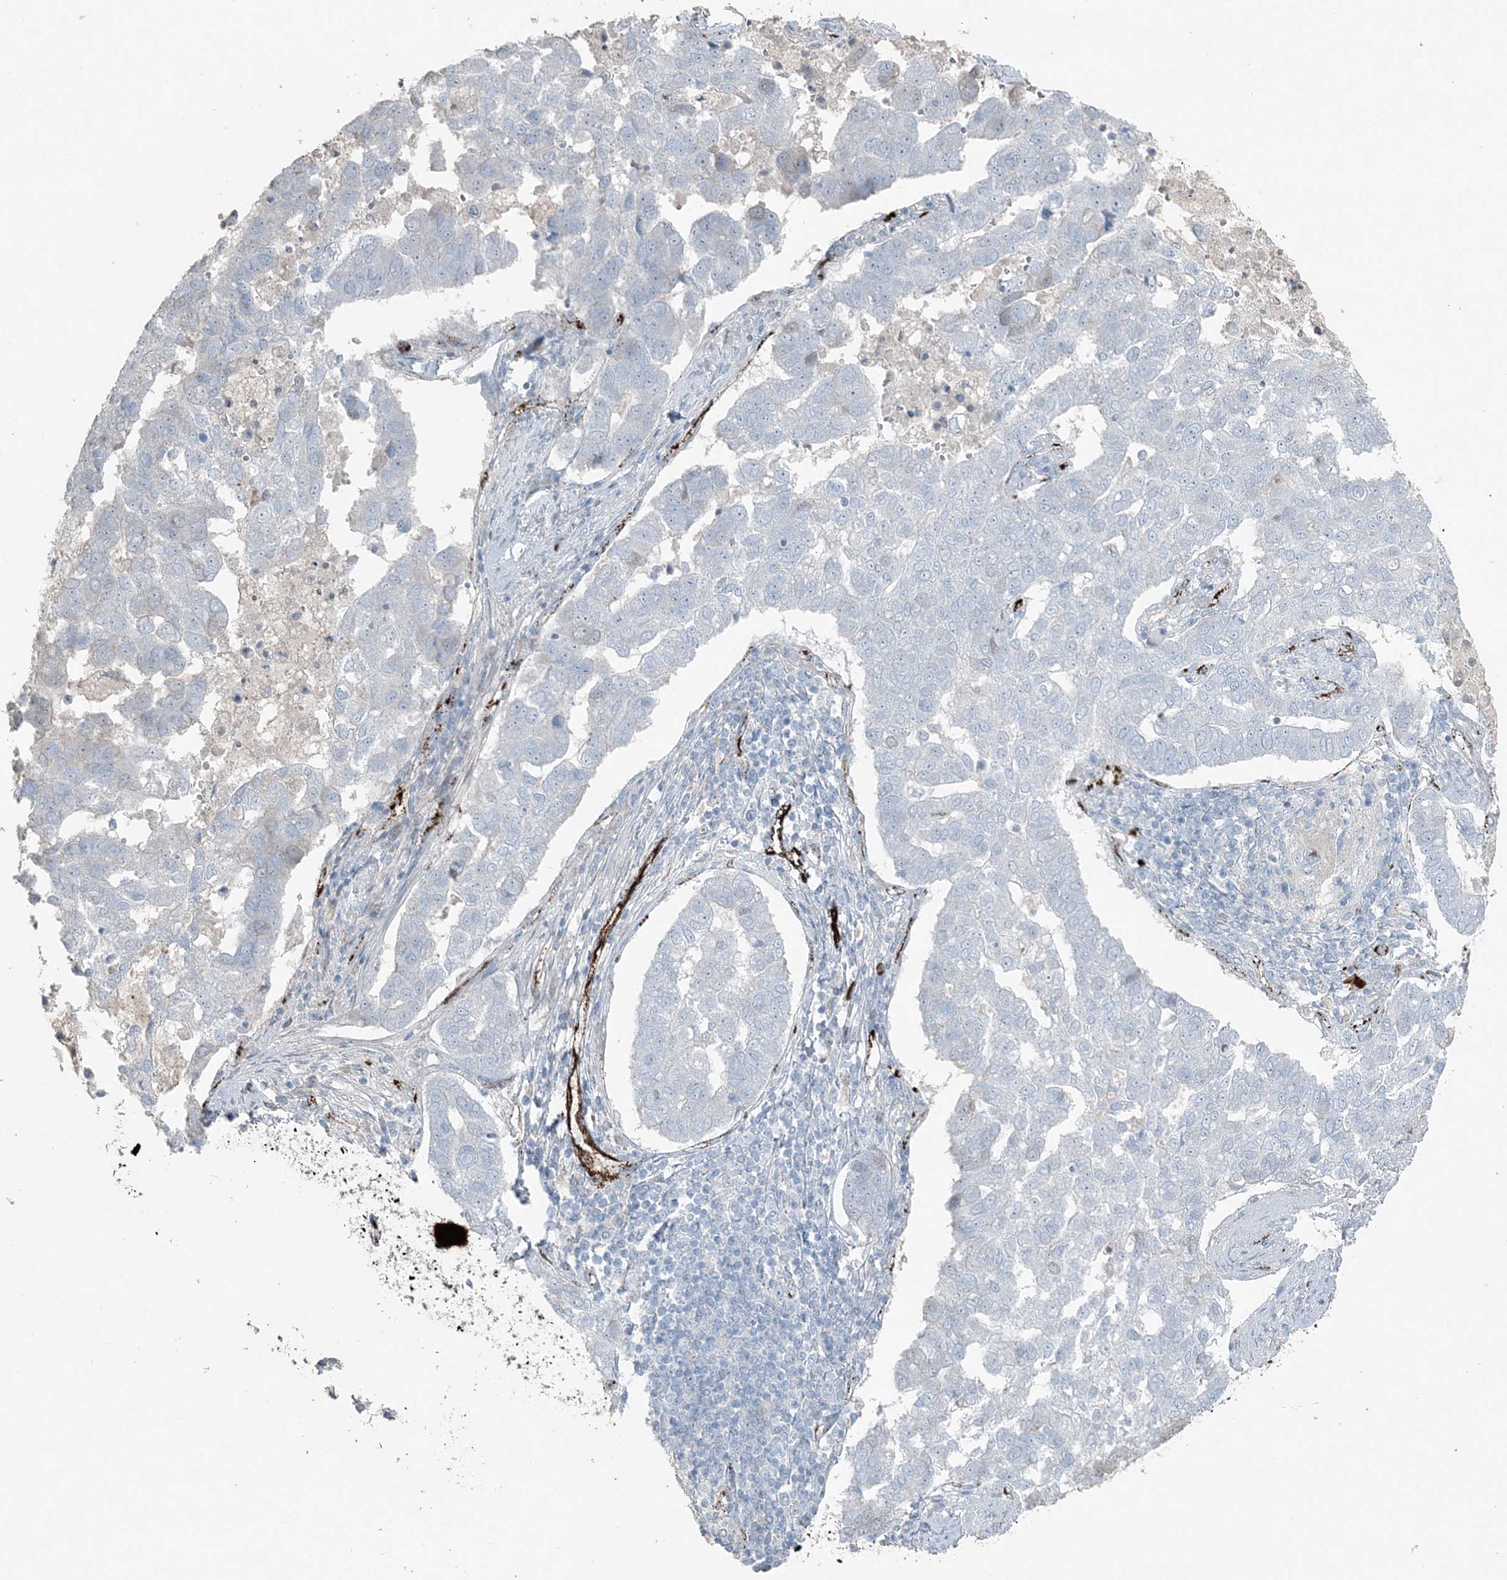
{"staining": {"intensity": "negative", "quantity": "none", "location": "none"}, "tissue": "pancreatic cancer", "cell_type": "Tumor cells", "image_type": "cancer", "snomed": [{"axis": "morphology", "description": "Adenocarcinoma, NOS"}, {"axis": "topography", "description": "Pancreas"}], "caption": "High magnification brightfield microscopy of adenocarcinoma (pancreatic) stained with DAB (3,3'-diaminobenzidine) (brown) and counterstained with hematoxylin (blue): tumor cells show no significant positivity. (DAB IHC with hematoxylin counter stain).", "gene": "ELOVL7", "patient": {"sex": "female", "age": 61}}